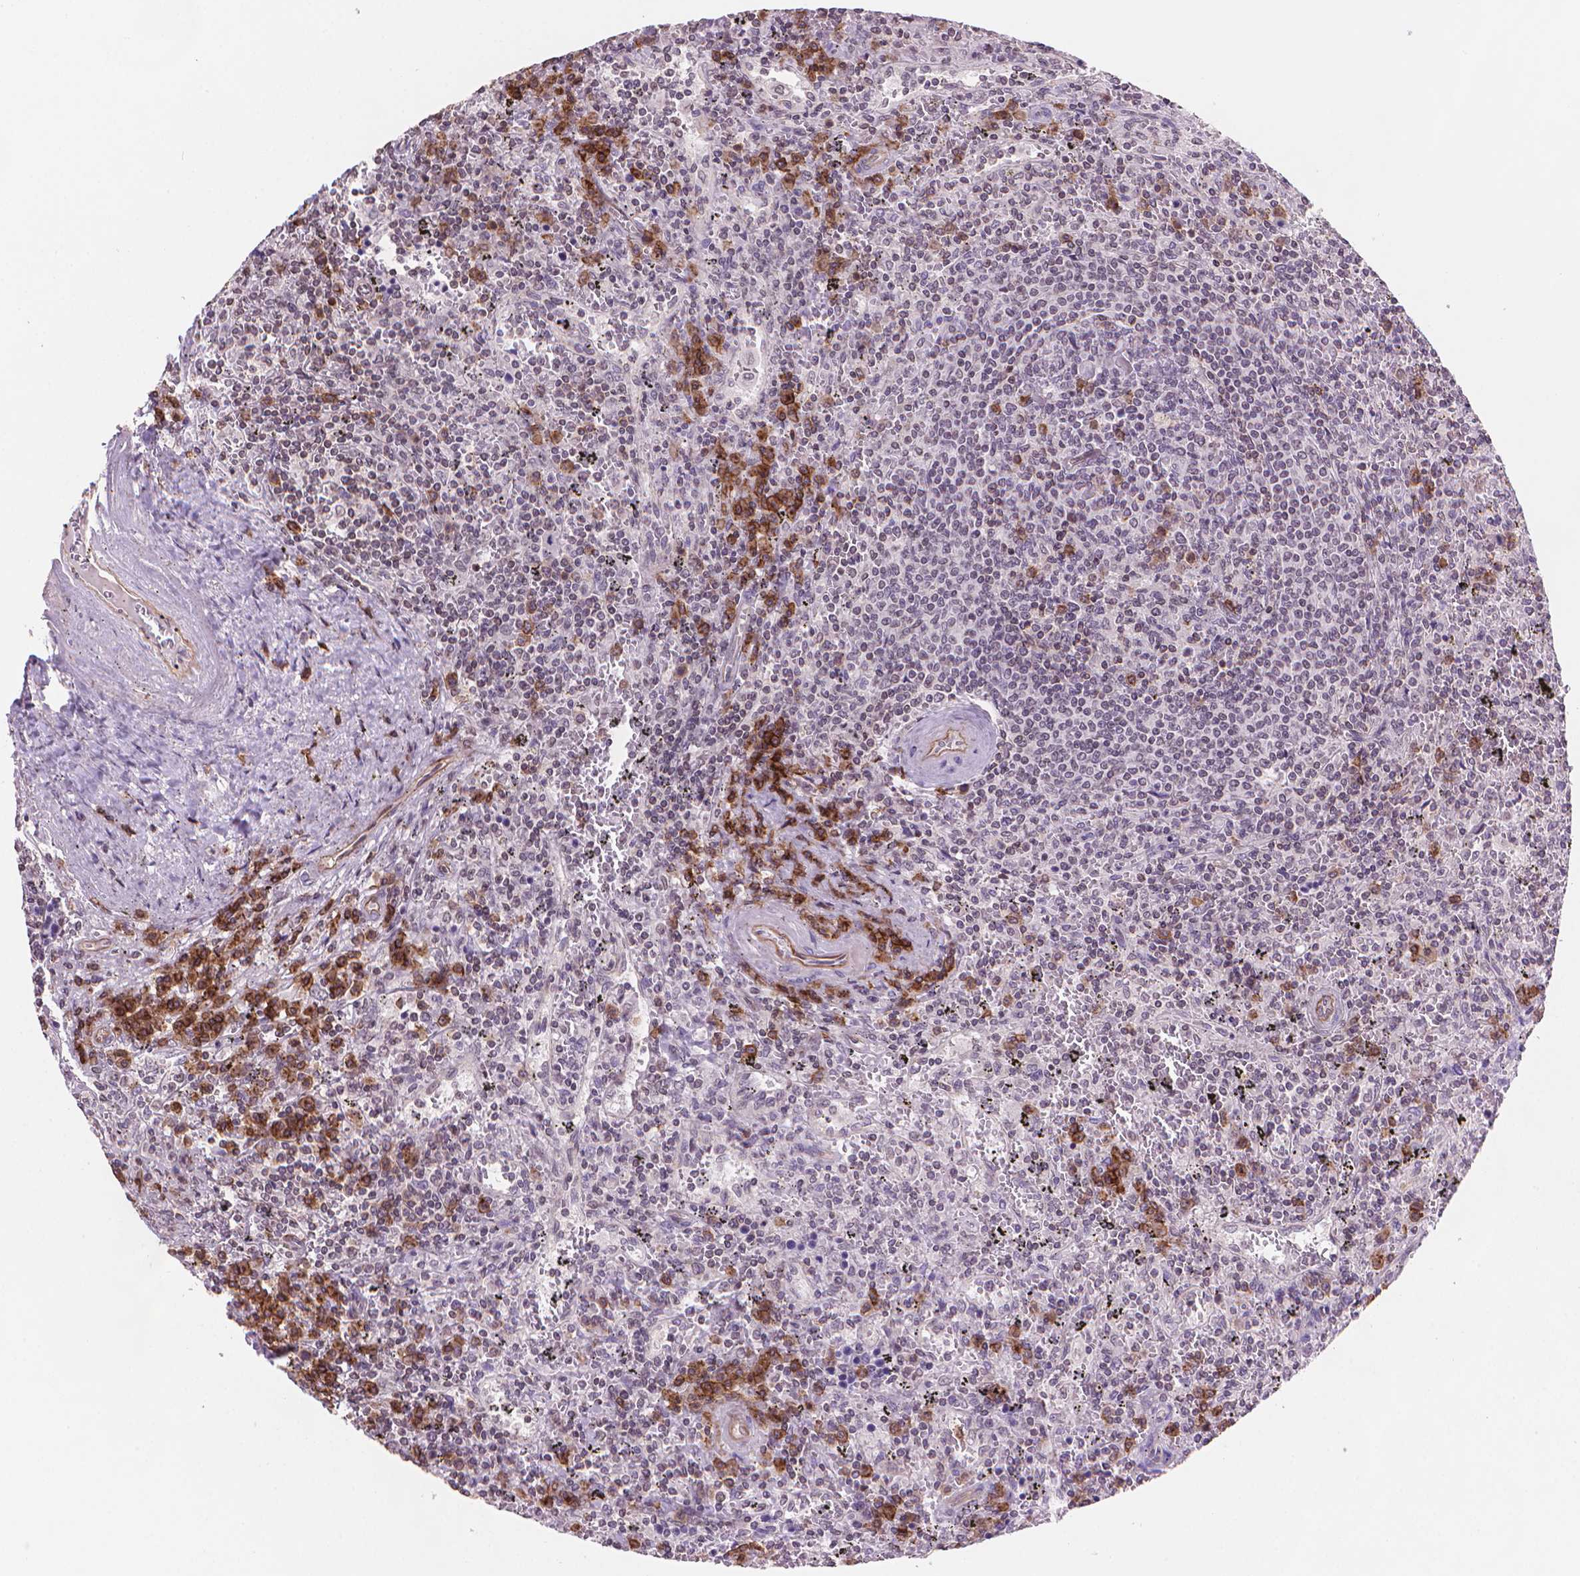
{"staining": {"intensity": "negative", "quantity": "none", "location": "none"}, "tissue": "lymphoma", "cell_type": "Tumor cells", "image_type": "cancer", "snomed": [{"axis": "morphology", "description": "Malignant lymphoma, non-Hodgkin's type, Low grade"}, {"axis": "topography", "description": "Spleen"}], "caption": "Tumor cells show no significant protein positivity in lymphoma.", "gene": "TMEM184A", "patient": {"sex": "male", "age": 62}}